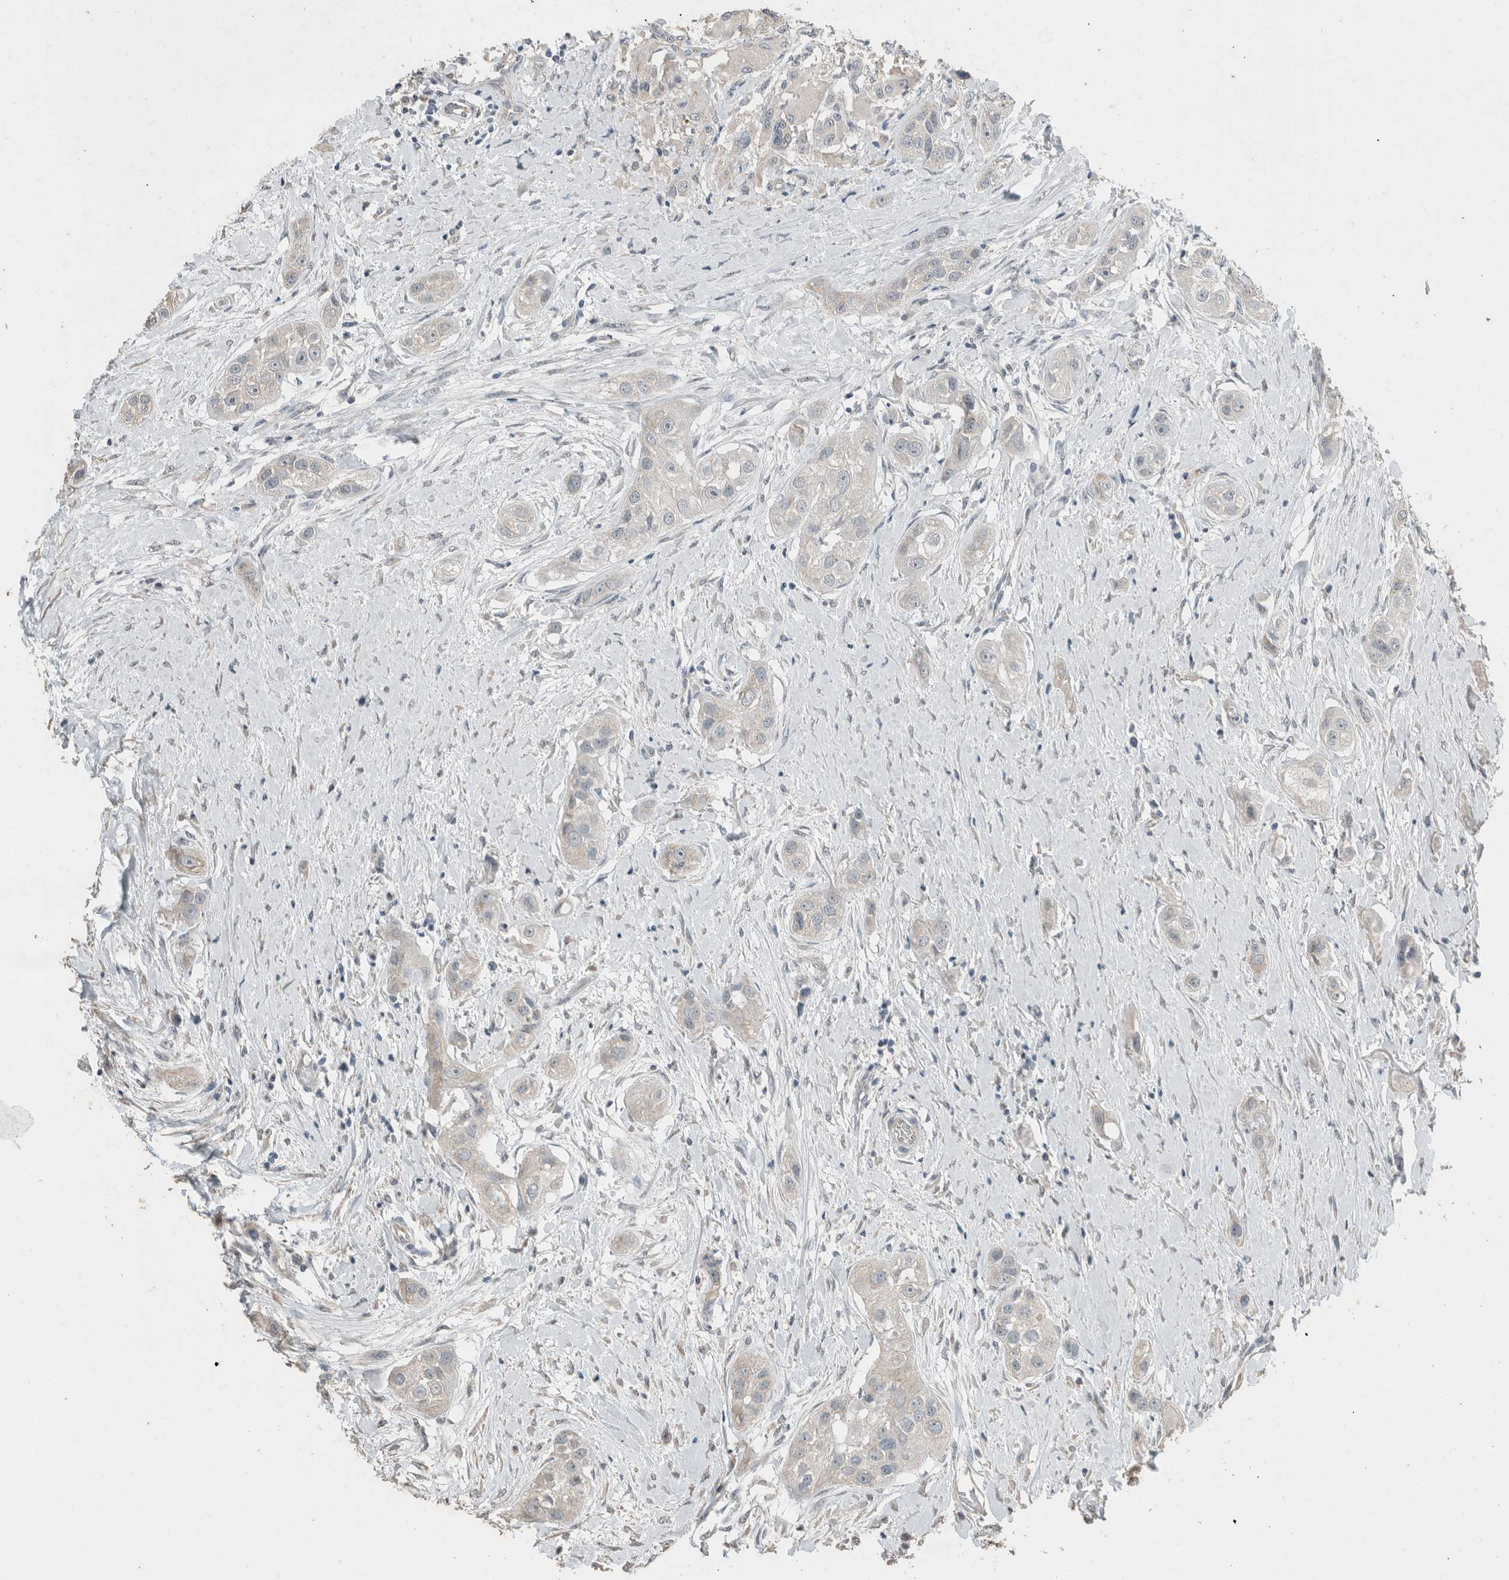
{"staining": {"intensity": "negative", "quantity": "none", "location": "none"}, "tissue": "head and neck cancer", "cell_type": "Tumor cells", "image_type": "cancer", "snomed": [{"axis": "morphology", "description": "Normal tissue, NOS"}, {"axis": "morphology", "description": "Squamous cell carcinoma, NOS"}, {"axis": "topography", "description": "Skeletal muscle"}, {"axis": "topography", "description": "Head-Neck"}], "caption": "Immunohistochemistry (IHC) of human head and neck cancer (squamous cell carcinoma) displays no staining in tumor cells.", "gene": "ACVR2B", "patient": {"sex": "male", "age": 51}}